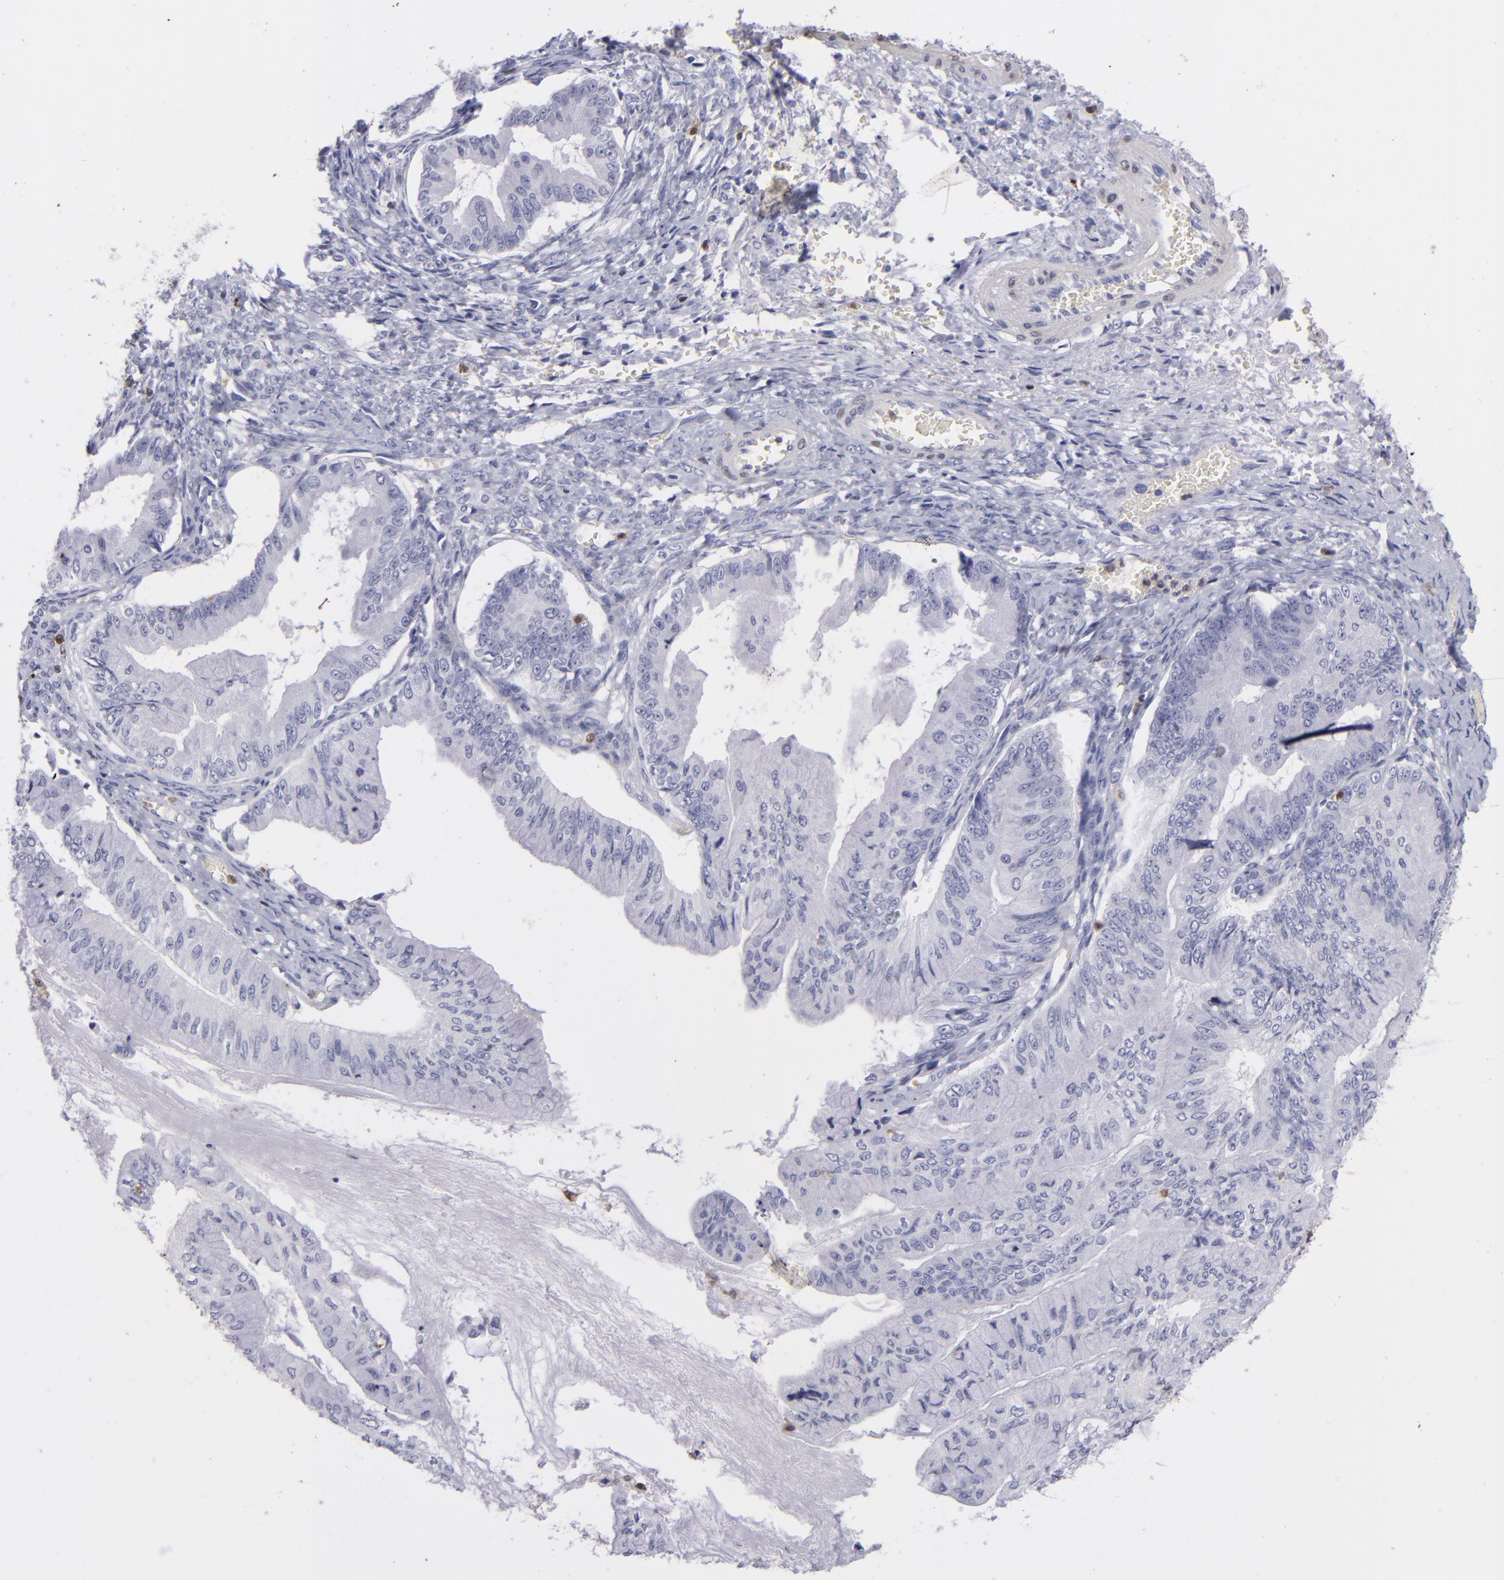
{"staining": {"intensity": "moderate", "quantity": "<25%", "location": "cytoplasmic/membranous,nuclear"}, "tissue": "ovarian cancer", "cell_type": "Tumor cells", "image_type": "cancer", "snomed": [{"axis": "morphology", "description": "Cystadenocarcinoma, mucinous, NOS"}, {"axis": "topography", "description": "Ovary"}], "caption": "Immunohistochemistry (DAB (3,3'-diaminobenzidine)) staining of ovarian cancer demonstrates moderate cytoplasmic/membranous and nuclear protein staining in about <25% of tumor cells. Nuclei are stained in blue.", "gene": "S100A2", "patient": {"sex": "female", "age": 36}}